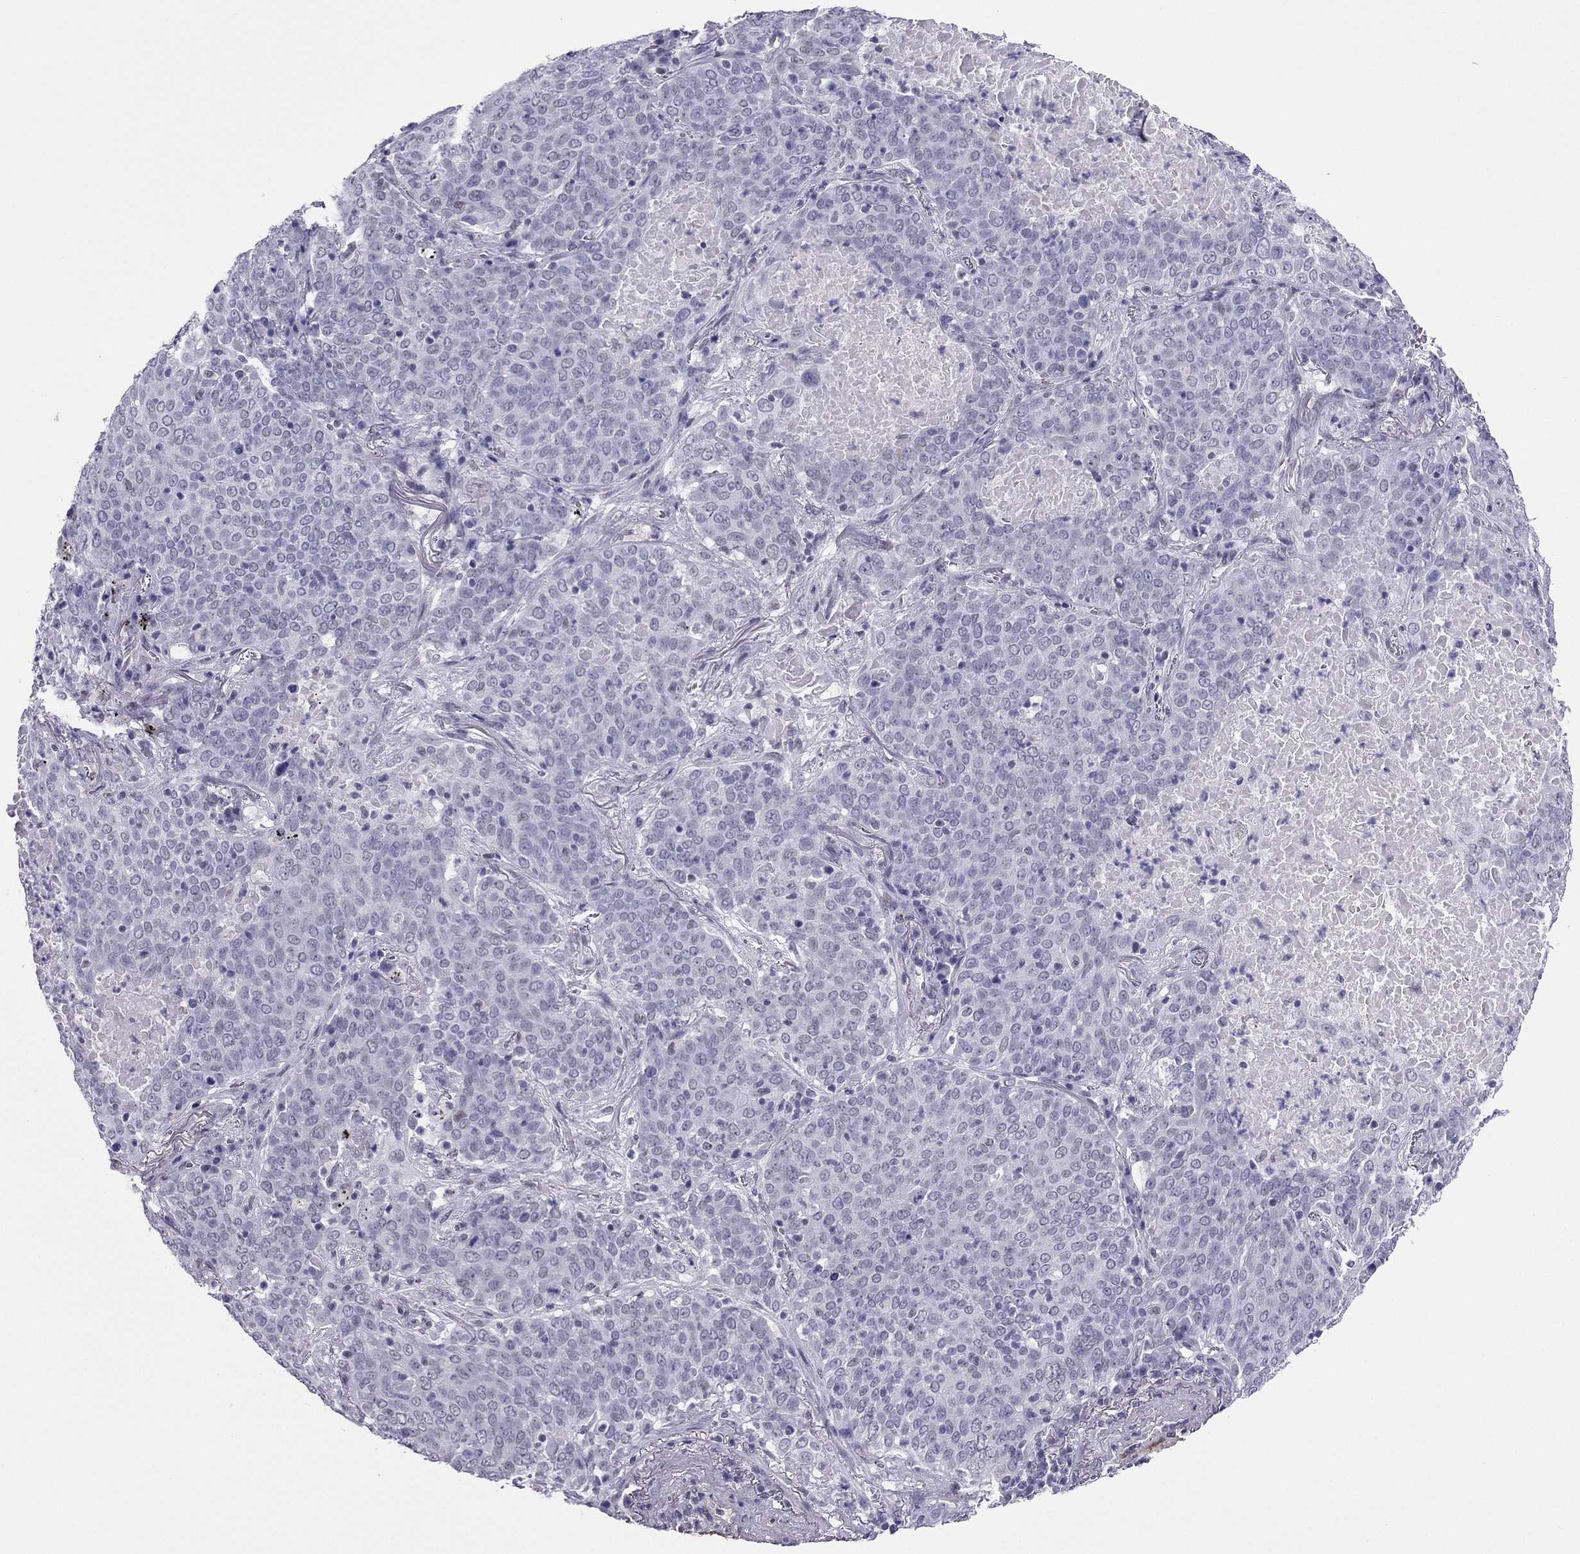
{"staining": {"intensity": "negative", "quantity": "none", "location": "none"}, "tissue": "lung cancer", "cell_type": "Tumor cells", "image_type": "cancer", "snomed": [{"axis": "morphology", "description": "Squamous cell carcinoma, NOS"}, {"axis": "topography", "description": "Lung"}], "caption": "Human lung cancer stained for a protein using immunohistochemistry (IHC) demonstrates no staining in tumor cells.", "gene": "ZNF646", "patient": {"sex": "male", "age": 82}}